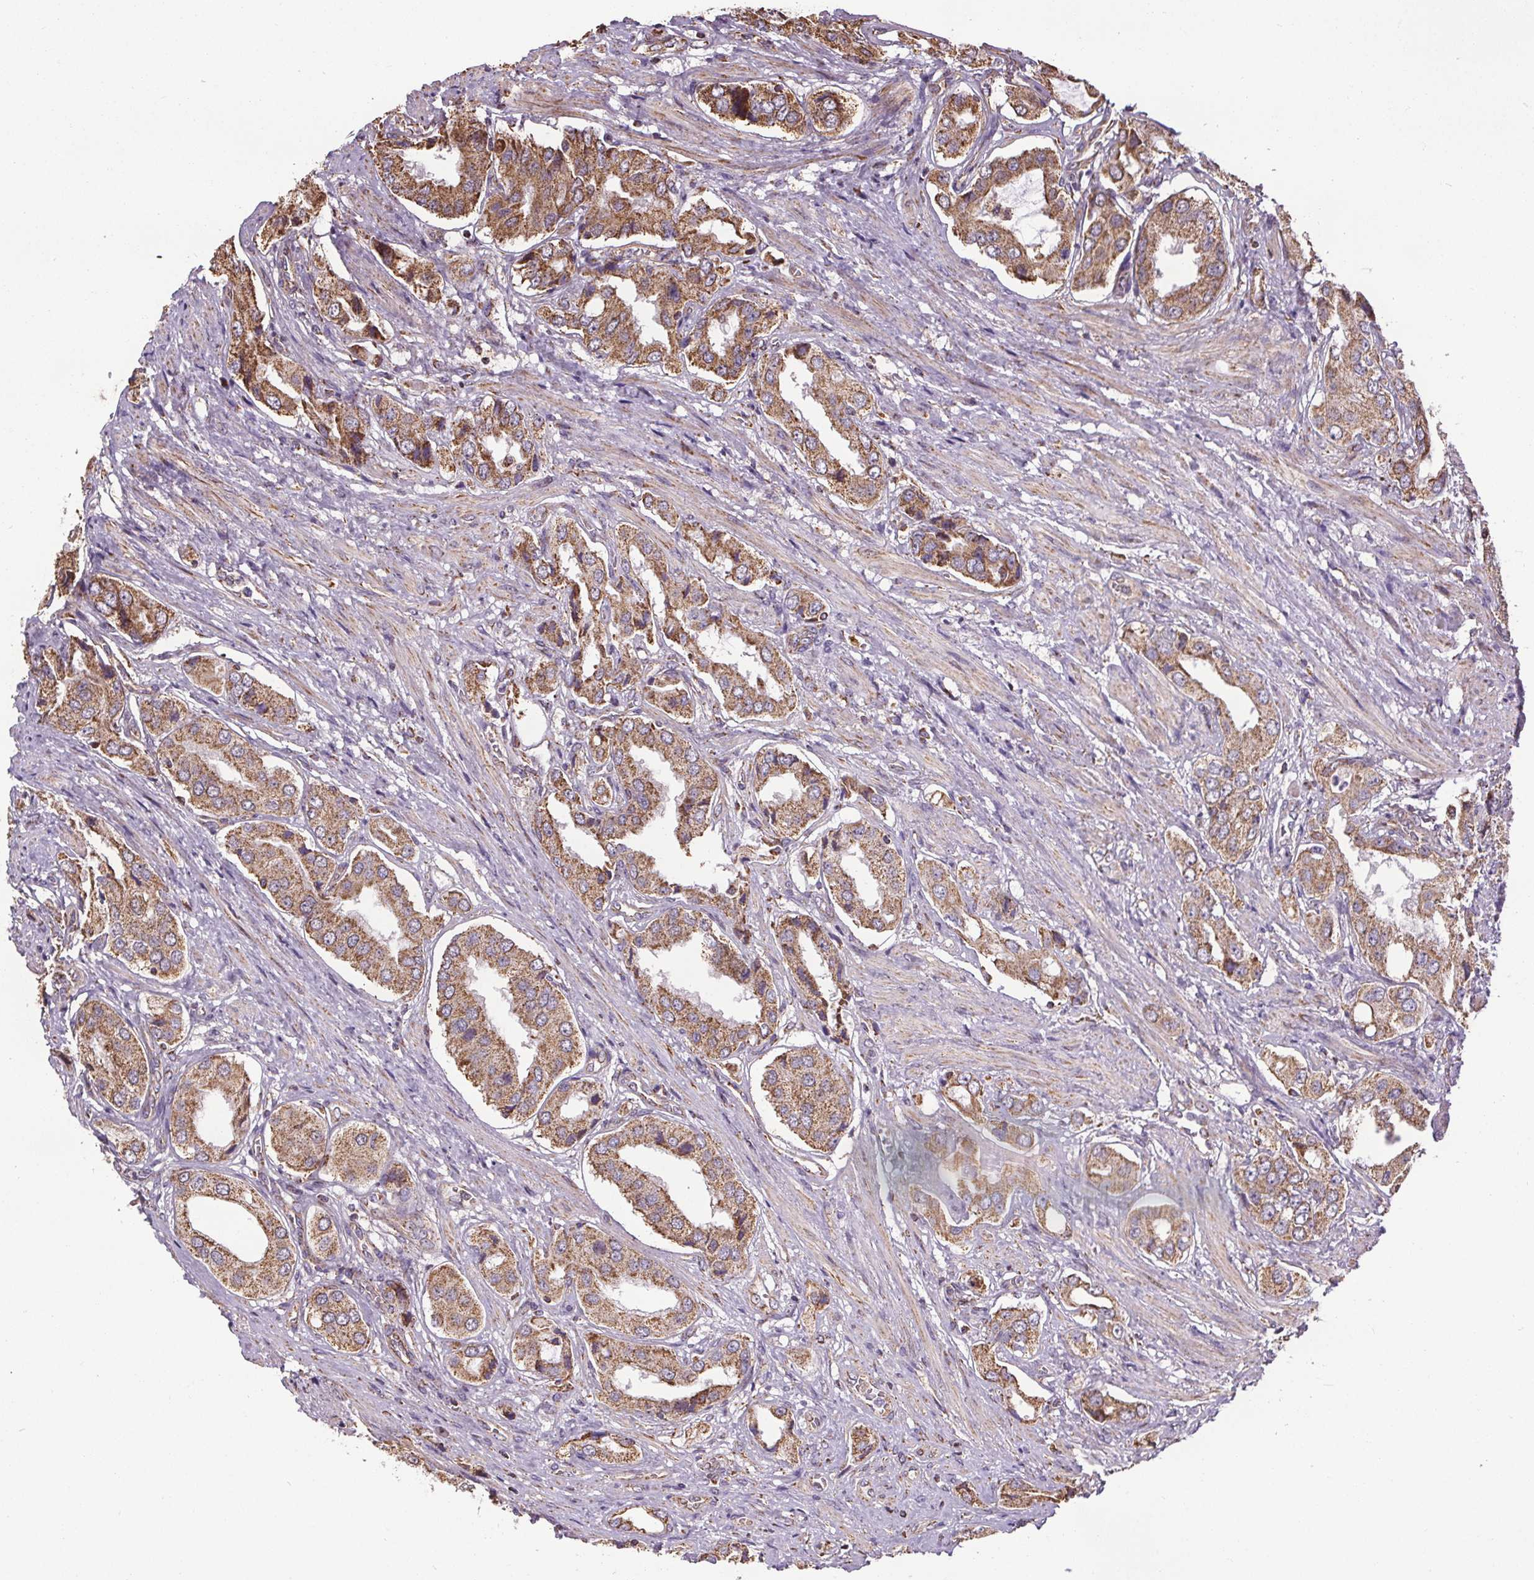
{"staining": {"intensity": "moderate", "quantity": ">75%", "location": "cytoplasmic/membranous"}, "tissue": "prostate cancer", "cell_type": "Tumor cells", "image_type": "cancer", "snomed": [{"axis": "morphology", "description": "Adenocarcinoma, NOS"}, {"axis": "topography", "description": "Prostate"}], "caption": "Protein positivity by IHC demonstrates moderate cytoplasmic/membranous staining in approximately >75% of tumor cells in prostate cancer. (IHC, brightfield microscopy, high magnification).", "gene": "ZNF548", "patient": {"sex": "male", "age": 63}}